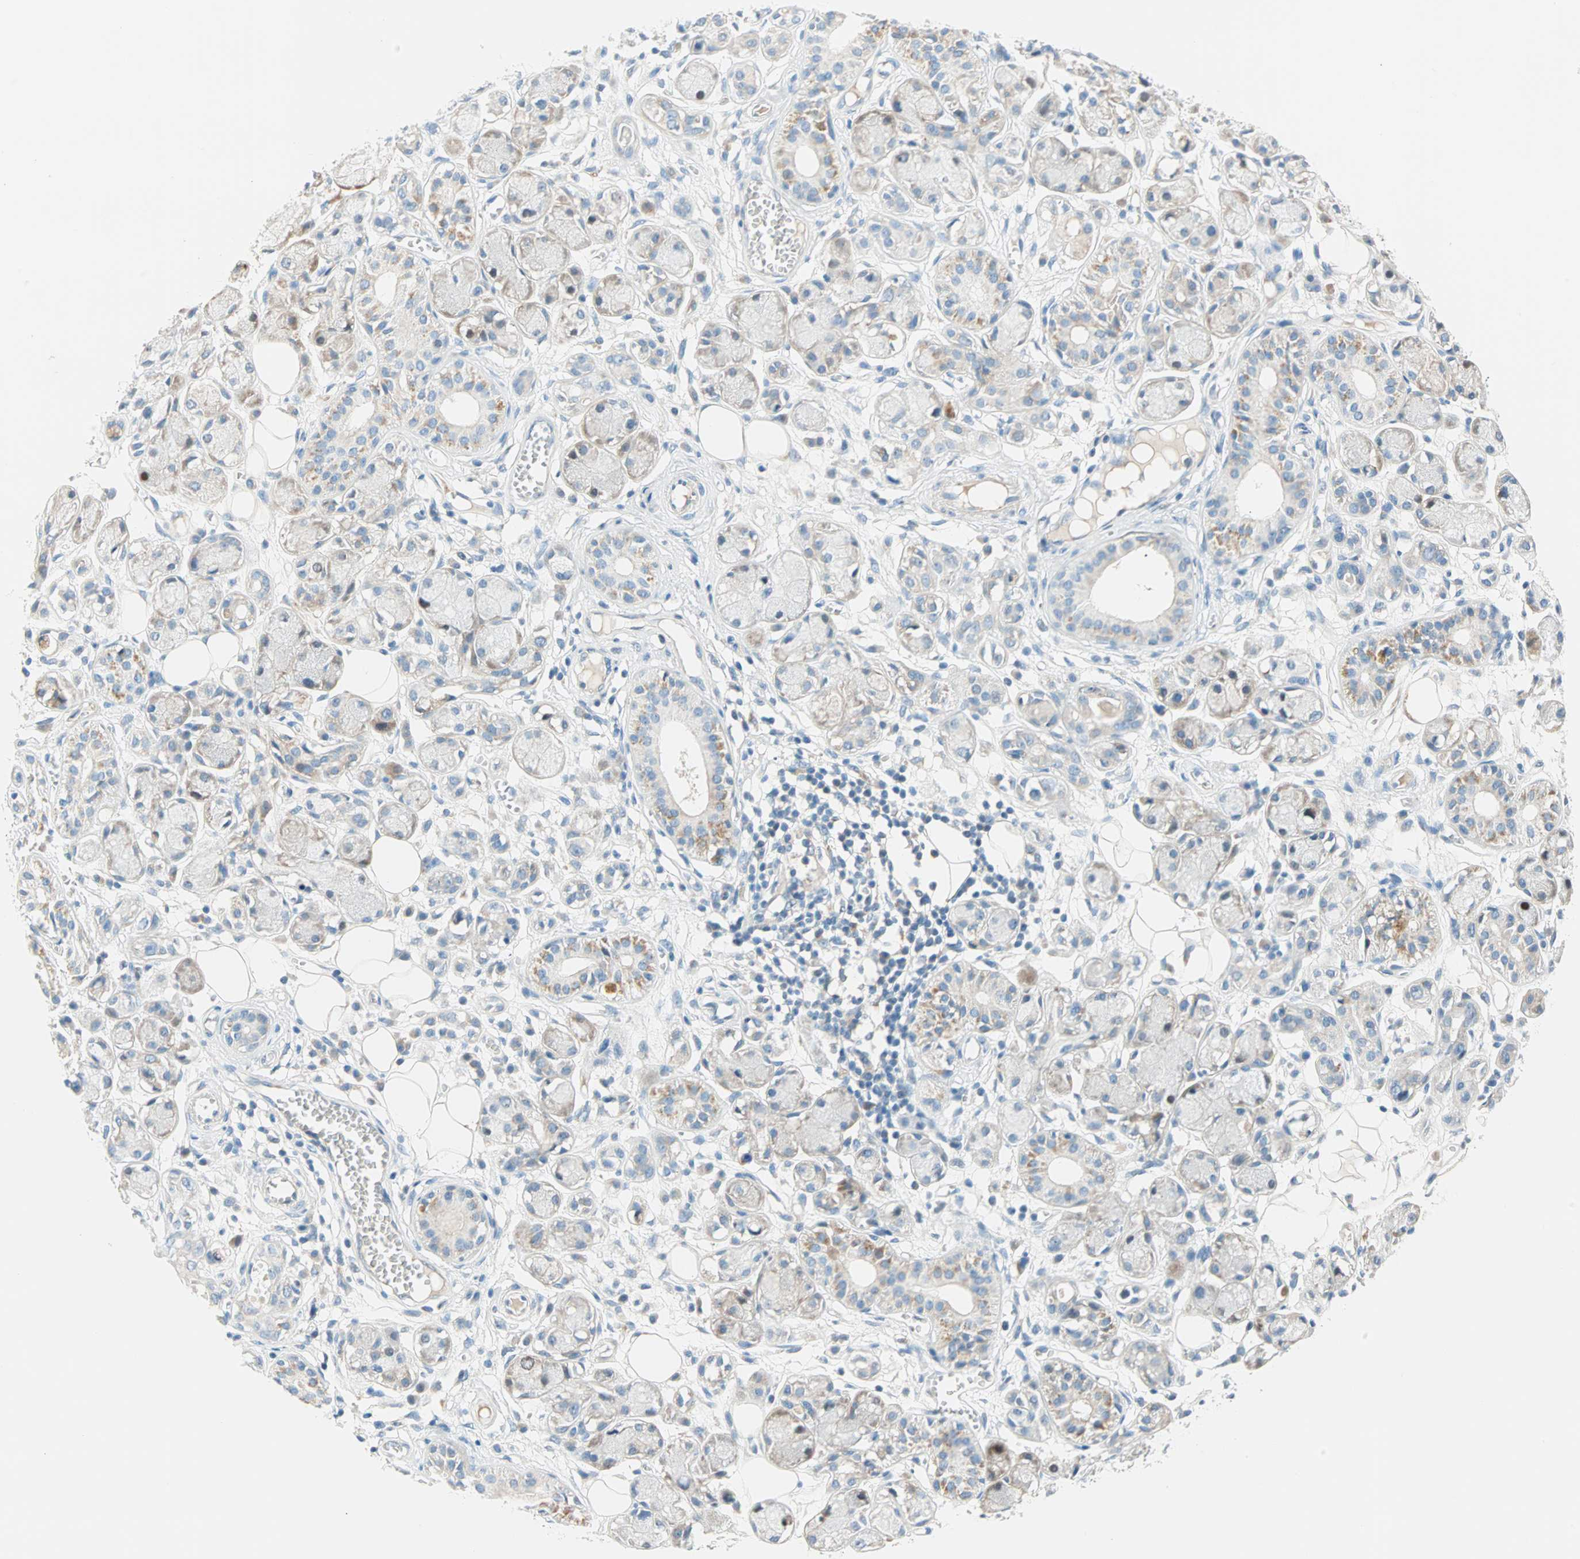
{"staining": {"intensity": "weak", "quantity": "<25%", "location": "cytoplasmic/membranous"}, "tissue": "adipose tissue", "cell_type": "Adipocytes", "image_type": "normal", "snomed": [{"axis": "morphology", "description": "Normal tissue, NOS"}, {"axis": "morphology", "description": "Inflammation, NOS"}, {"axis": "topography", "description": "Vascular tissue"}, {"axis": "topography", "description": "Salivary gland"}], "caption": "This histopathology image is of benign adipose tissue stained with immunohistochemistry (IHC) to label a protein in brown with the nuclei are counter-stained blue. There is no staining in adipocytes.", "gene": "TMEM163", "patient": {"sex": "female", "age": 75}}